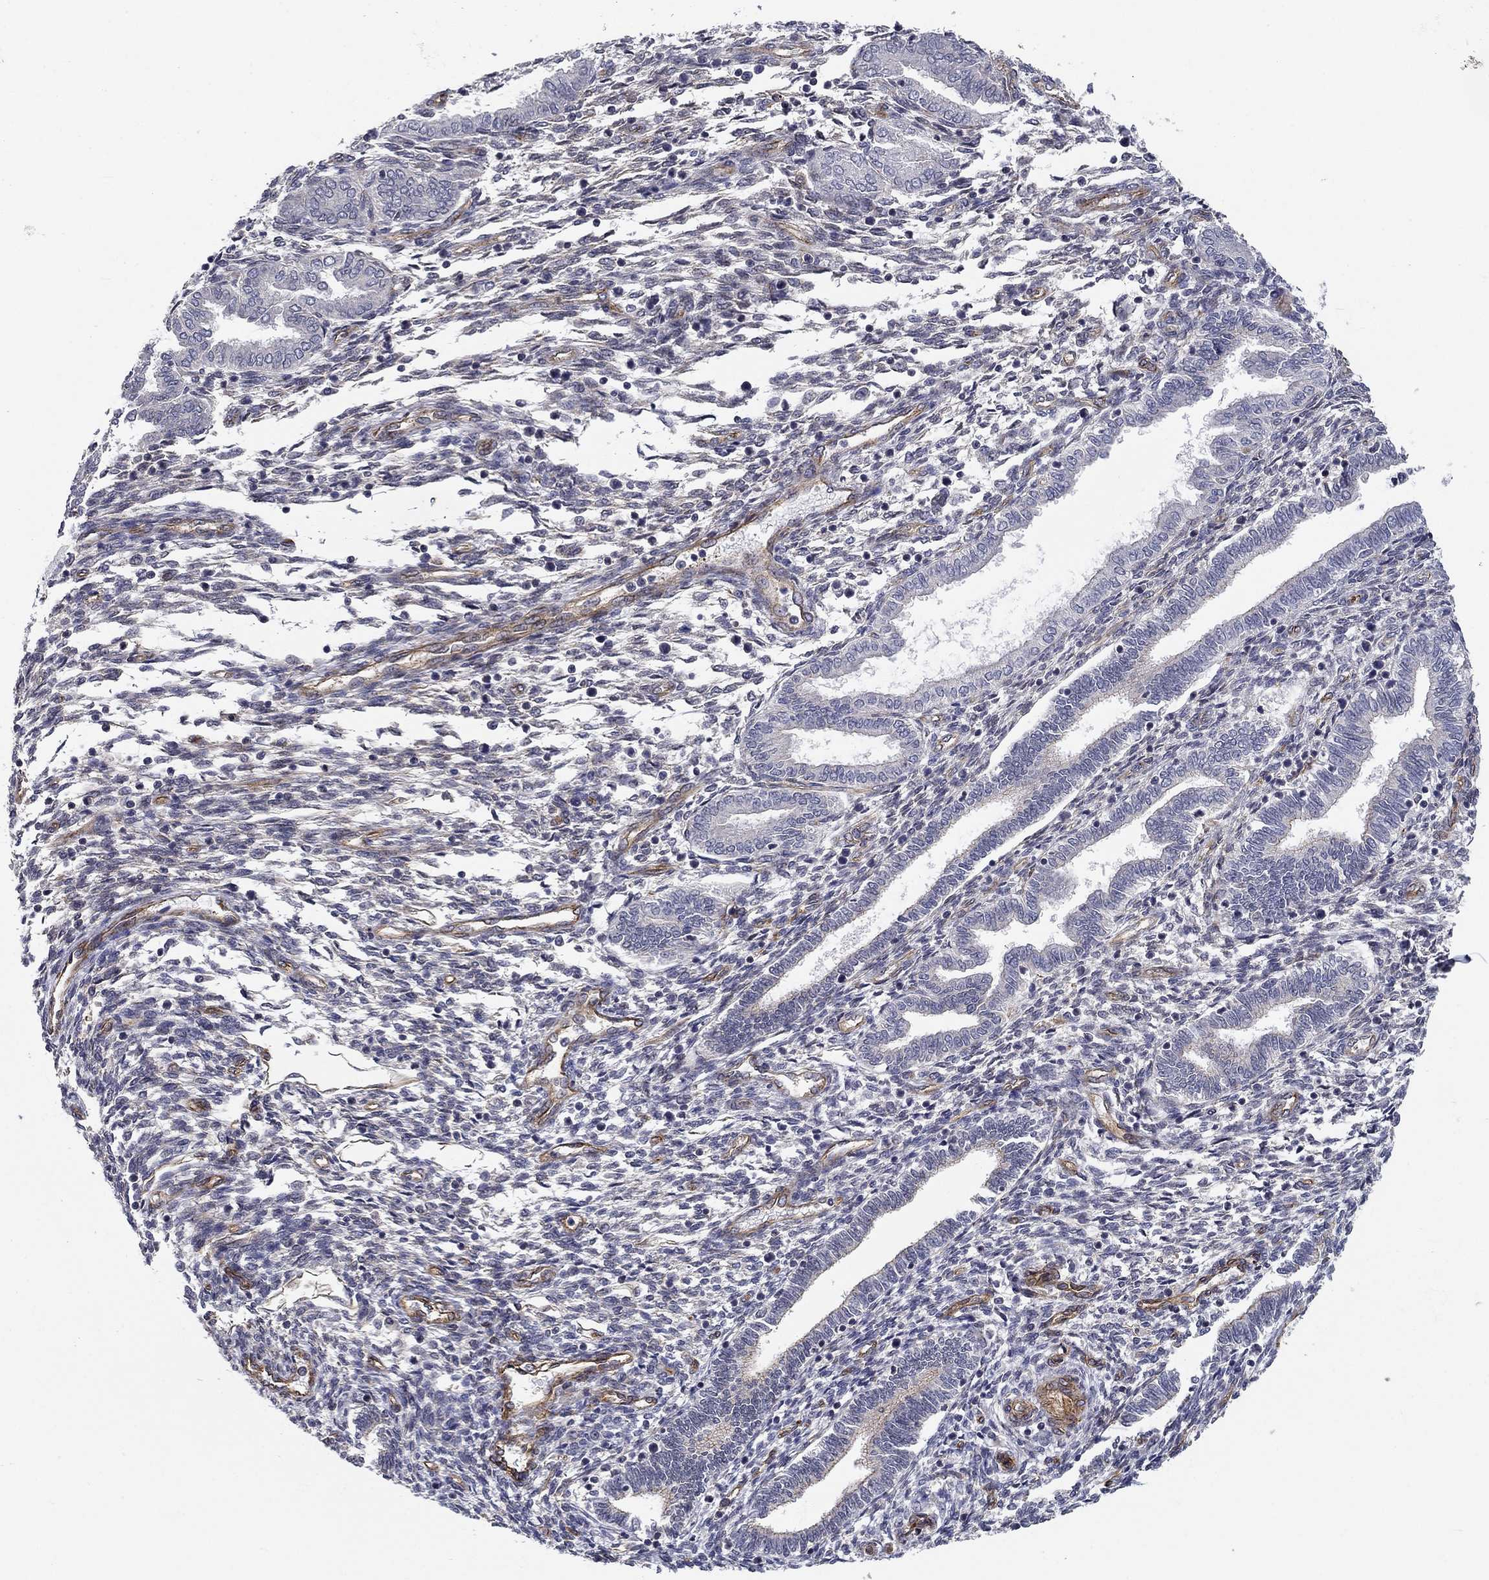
{"staining": {"intensity": "negative", "quantity": "none", "location": "none"}, "tissue": "endometrium", "cell_type": "Cells in endometrial stroma", "image_type": "normal", "snomed": [{"axis": "morphology", "description": "Normal tissue, NOS"}, {"axis": "topography", "description": "Endometrium"}], "caption": "The immunohistochemistry (IHC) photomicrograph has no significant positivity in cells in endometrial stroma of endometrium.", "gene": "SYNC", "patient": {"sex": "female", "age": 42}}